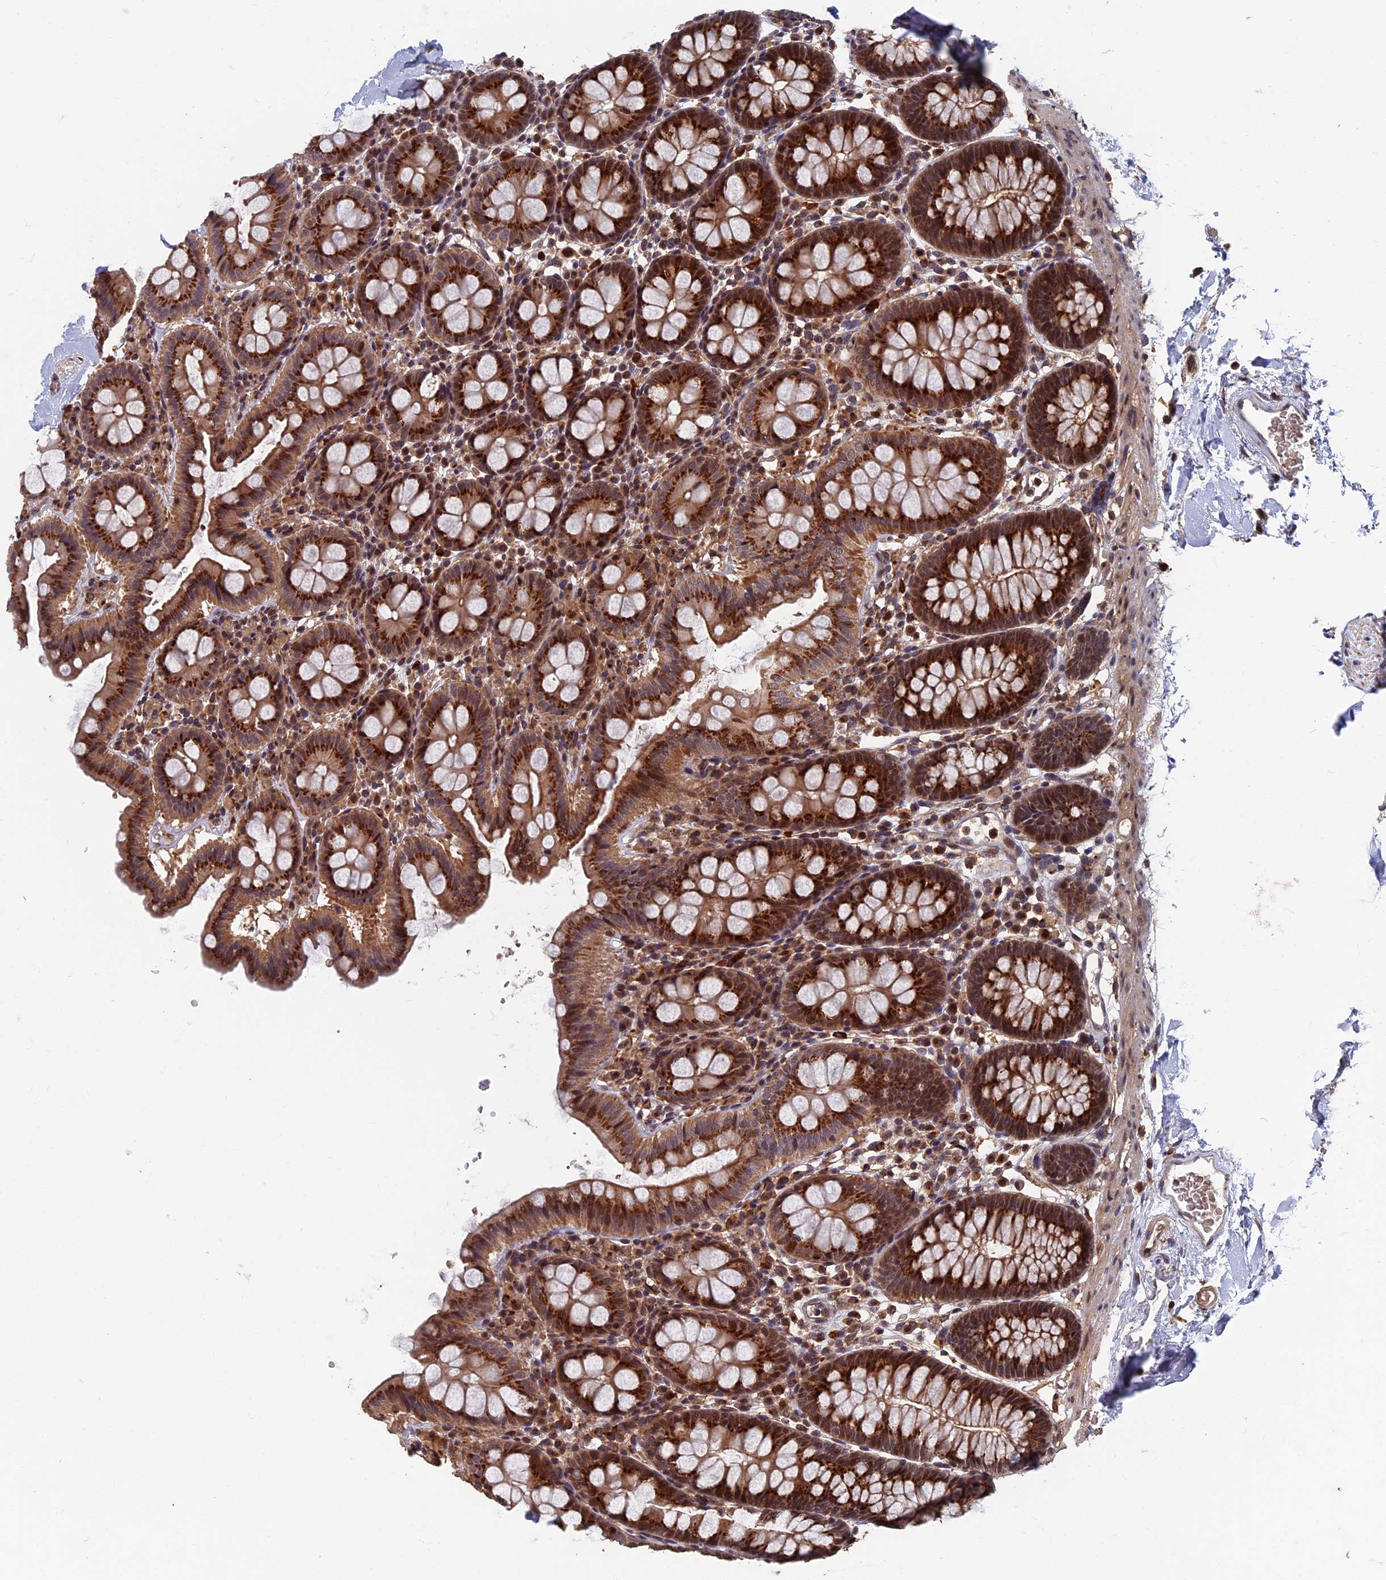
{"staining": {"intensity": "moderate", "quantity": ">75%", "location": "cytoplasmic/membranous"}, "tissue": "colon", "cell_type": "Endothelial cells", "image_type": "normal", "snomed": [{"axis": "morphology", "description": "Normal tissue, NOS"}, {"axis": "topography", "description": "Colon"}], "caption": "Immunohistochemistry (DAB) staining of unremarkable colon shows moderate cytoplasmic/membranous protein staining in approximately >75% of endothelial cells. Using DAB (3,3'-diaminobenzidine) (brown) and hematoxylin (blue) stains, captured at high magnification using brightfield microscopy.", "gene": "RASGRF1", "patient": {"sex": "male", "age": 75}}